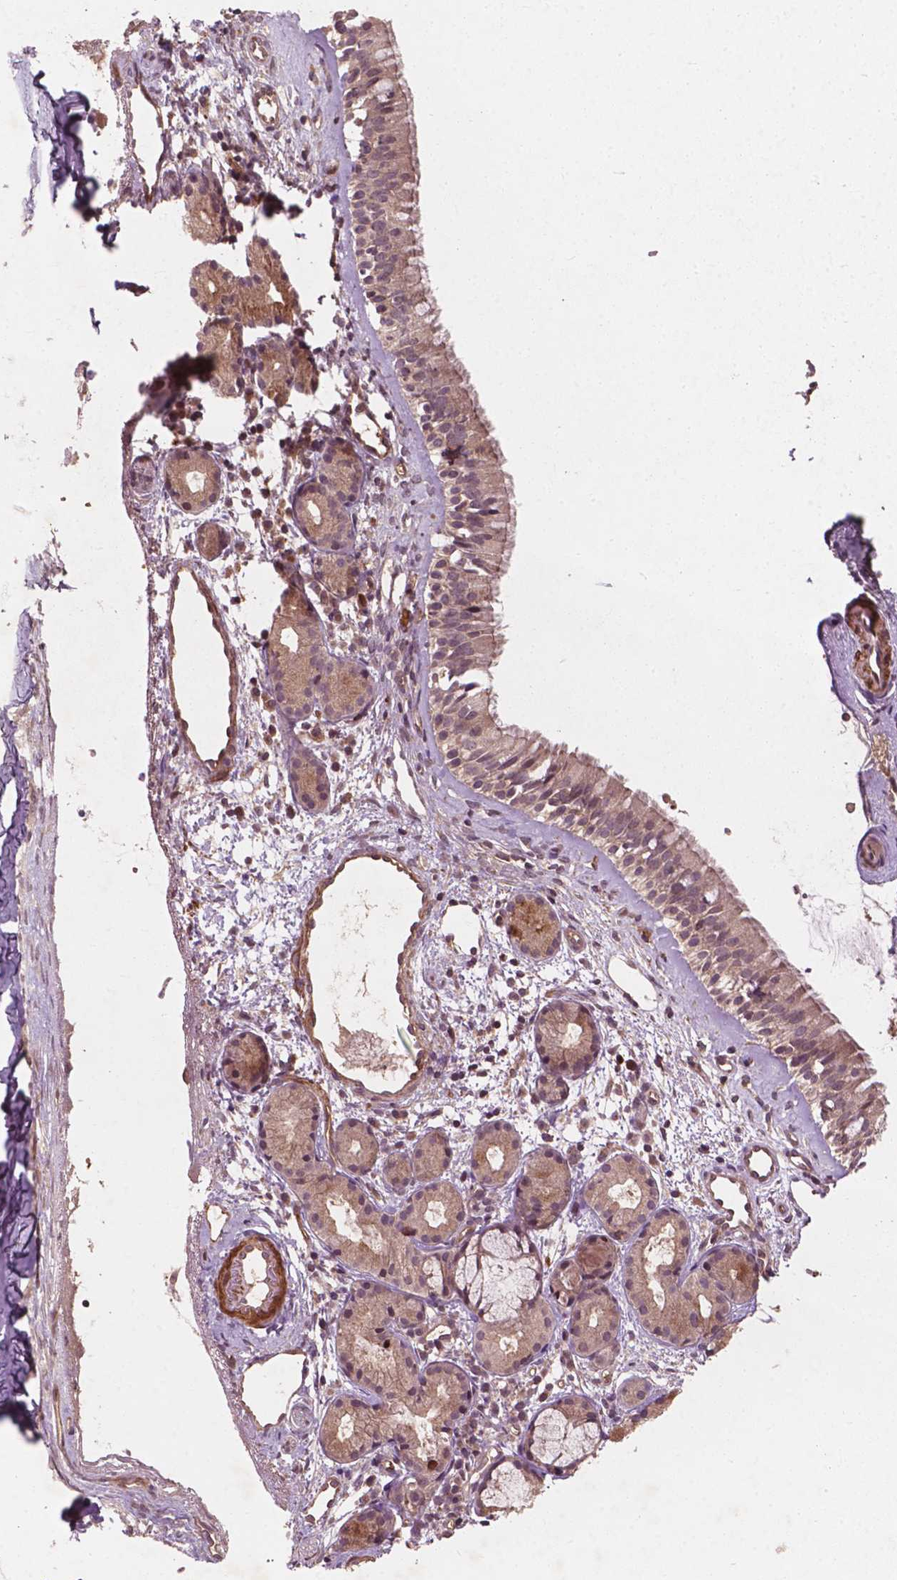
{"staining": {"intensity": "weak", "quantity": ">75%", "location": "cytoplasmic/membranous"}, "tissue": "nasopharynx", "cell_type": "Respiratory epithelial cells", "image_type": "normal", "snomed": [{"axis": "morphology", "description": "Normal tissue, NOS"}, {"axis": "topography", "description": "Nasopharynx"}], "caption": "Brown immunohistochemical staining in benign nasopharynx displays weak cytoplasmic/membranous positivity in about >75% of respiratory epithelial cells. Nuclei are stained in blue.", "gene": "CYFIP1", "patient": {"sex": "female", "age": 52}}